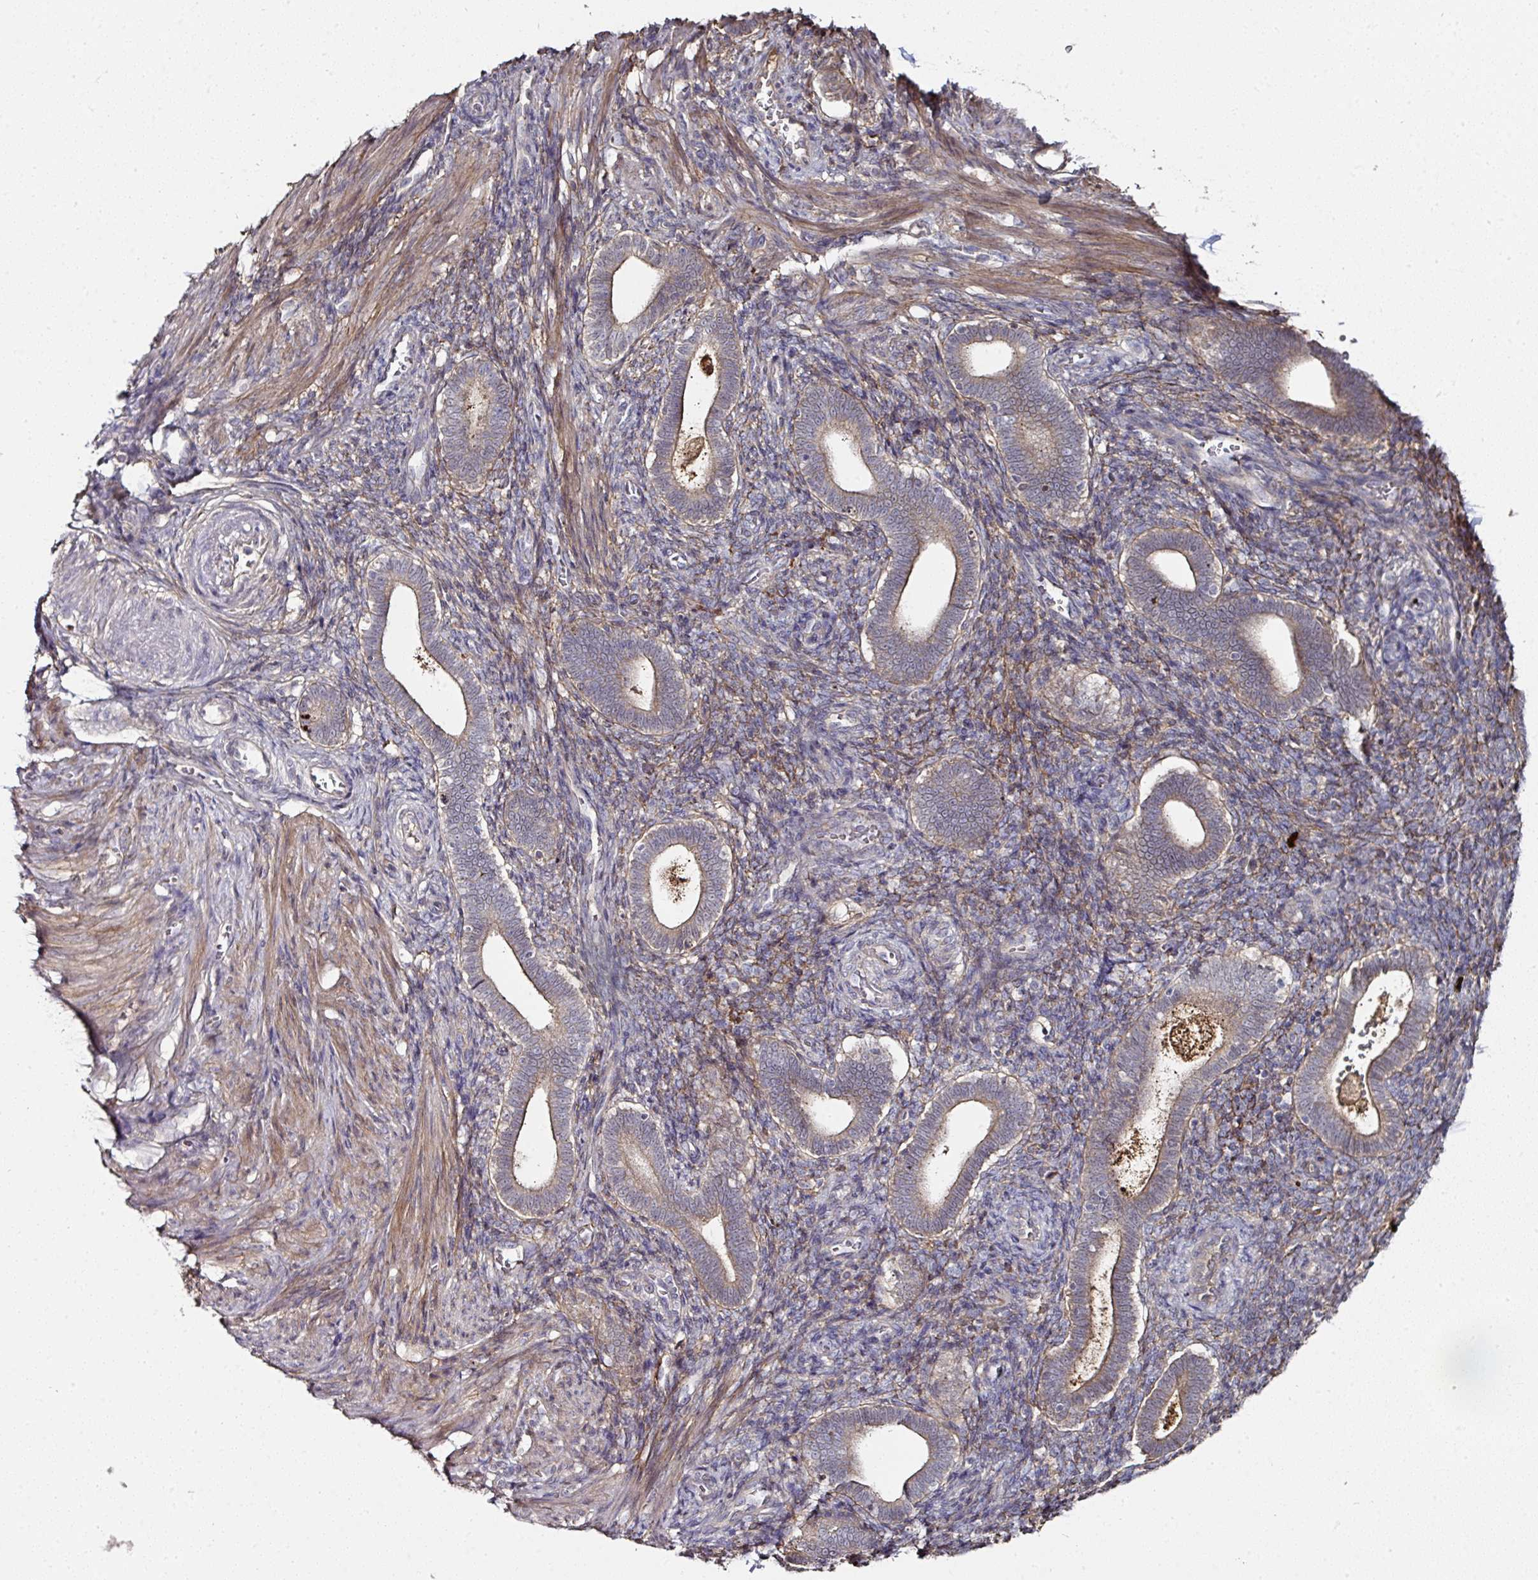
{"staining": {"intensity": "weak", "quantity": "<25%", "location": "cytoplasmic/membranous"}, "tissue": "endometrium", "cell_type": "Cells in endometrial stroma", "image_type": "normal", "snomed": [{"axis": "morphology", "description": "Normal tissue, NOS"}, {"axis": "topography", "description": "Endometrium"}], "caption": "An image of human endometrium is negative for staining in cells in endometrial stroma. (Brightfield microscopy of DAB IHC at high magnification).", "gene": "CTDSP2", "patient": {"sex": "female", "age": 34}}